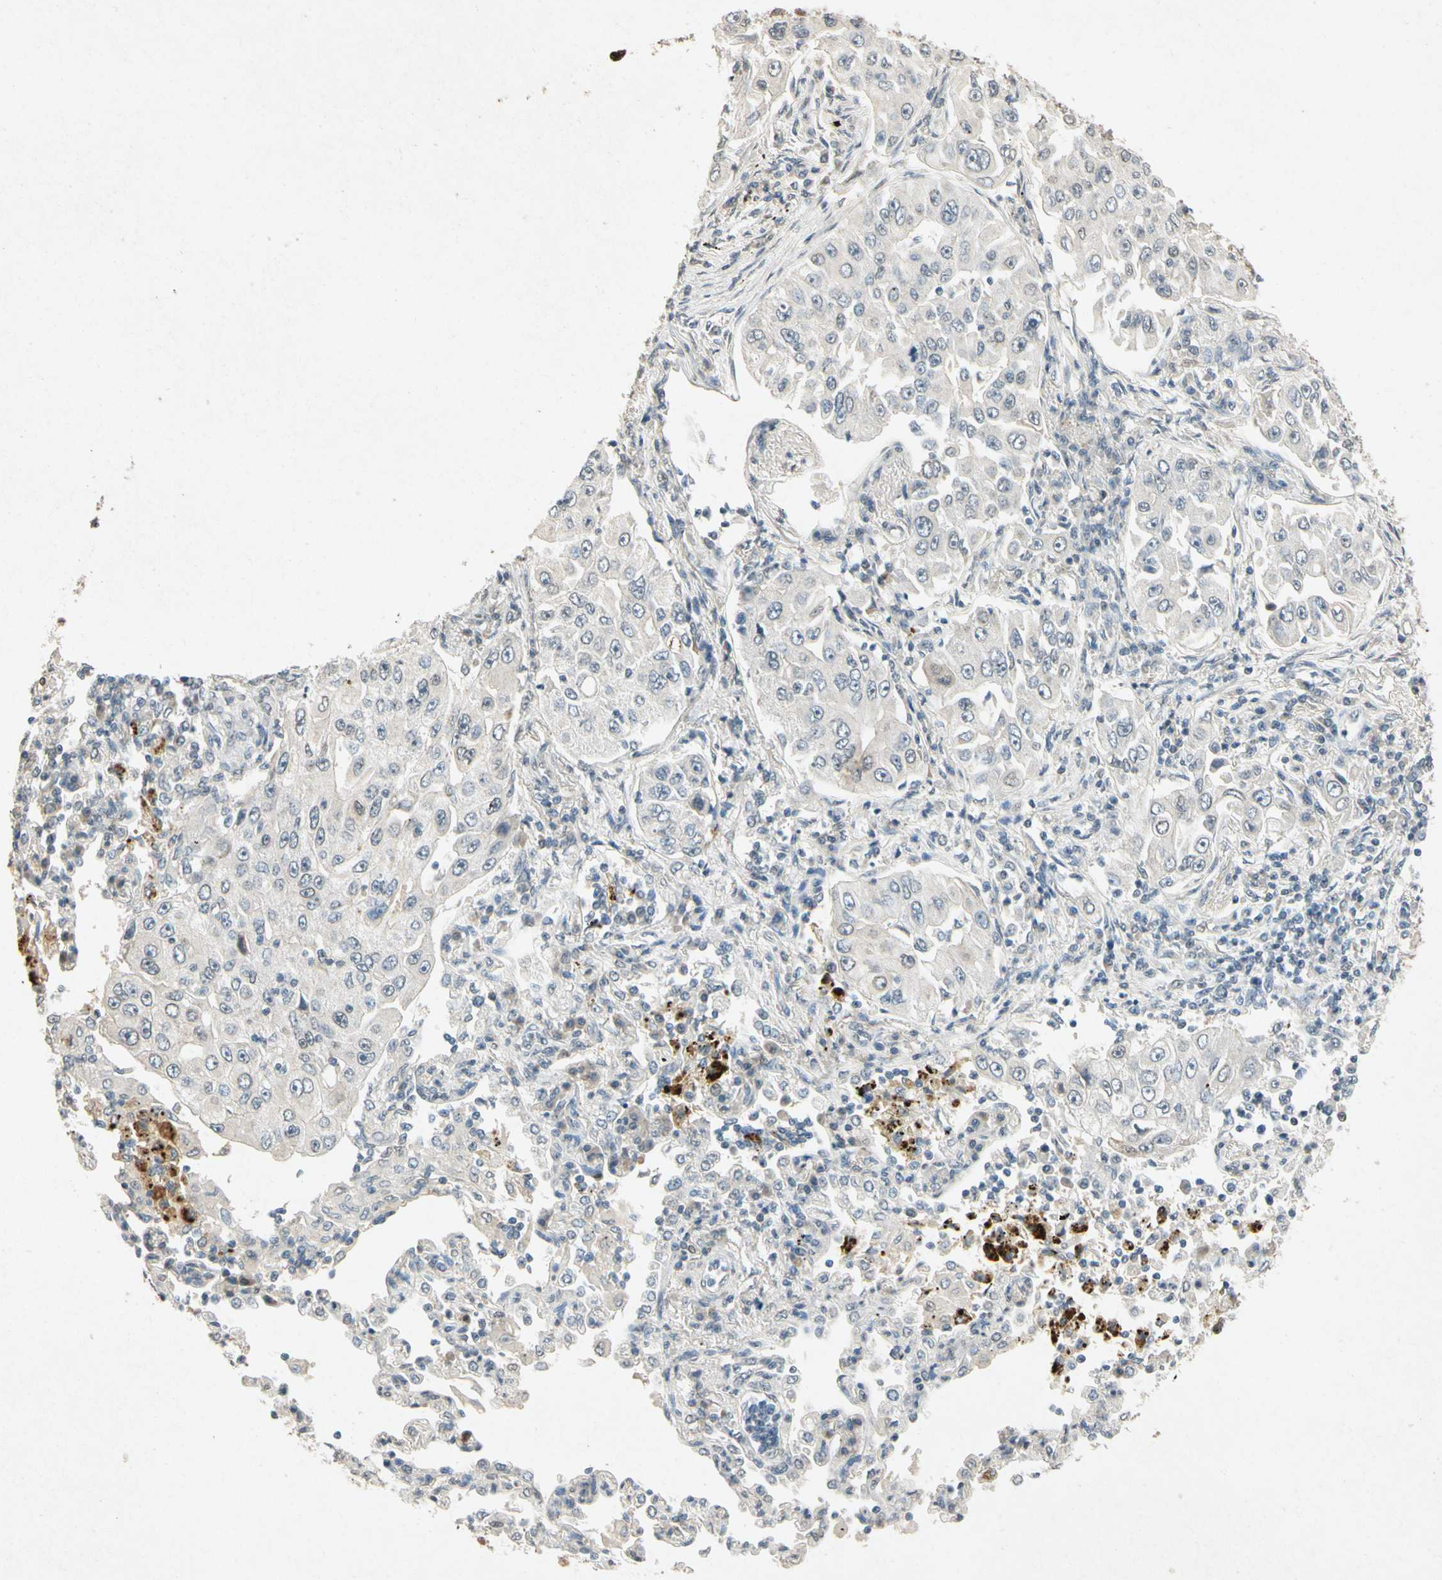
{"staining": {"intensity": "negative", "quantity": "none", "location": "none"}, "tissue": "lung cancer", "cell_type": "Tumor cells", "image_type": "cancer", "snomed": [{"axis": "morphology", "description": "Adenocarcinoma, NOS"}, {"axis": "topography", "description": "Lung"}], "caption": "High magnification brightfield microscopy of lung cancer (adenocarcinoma) stained with DAB (brown) and counterstained with hematoxylin (blue): tumor cells show no significant expression.", "gene": "HSPA1B", "patient": {"sex": "male", "age": 84}}